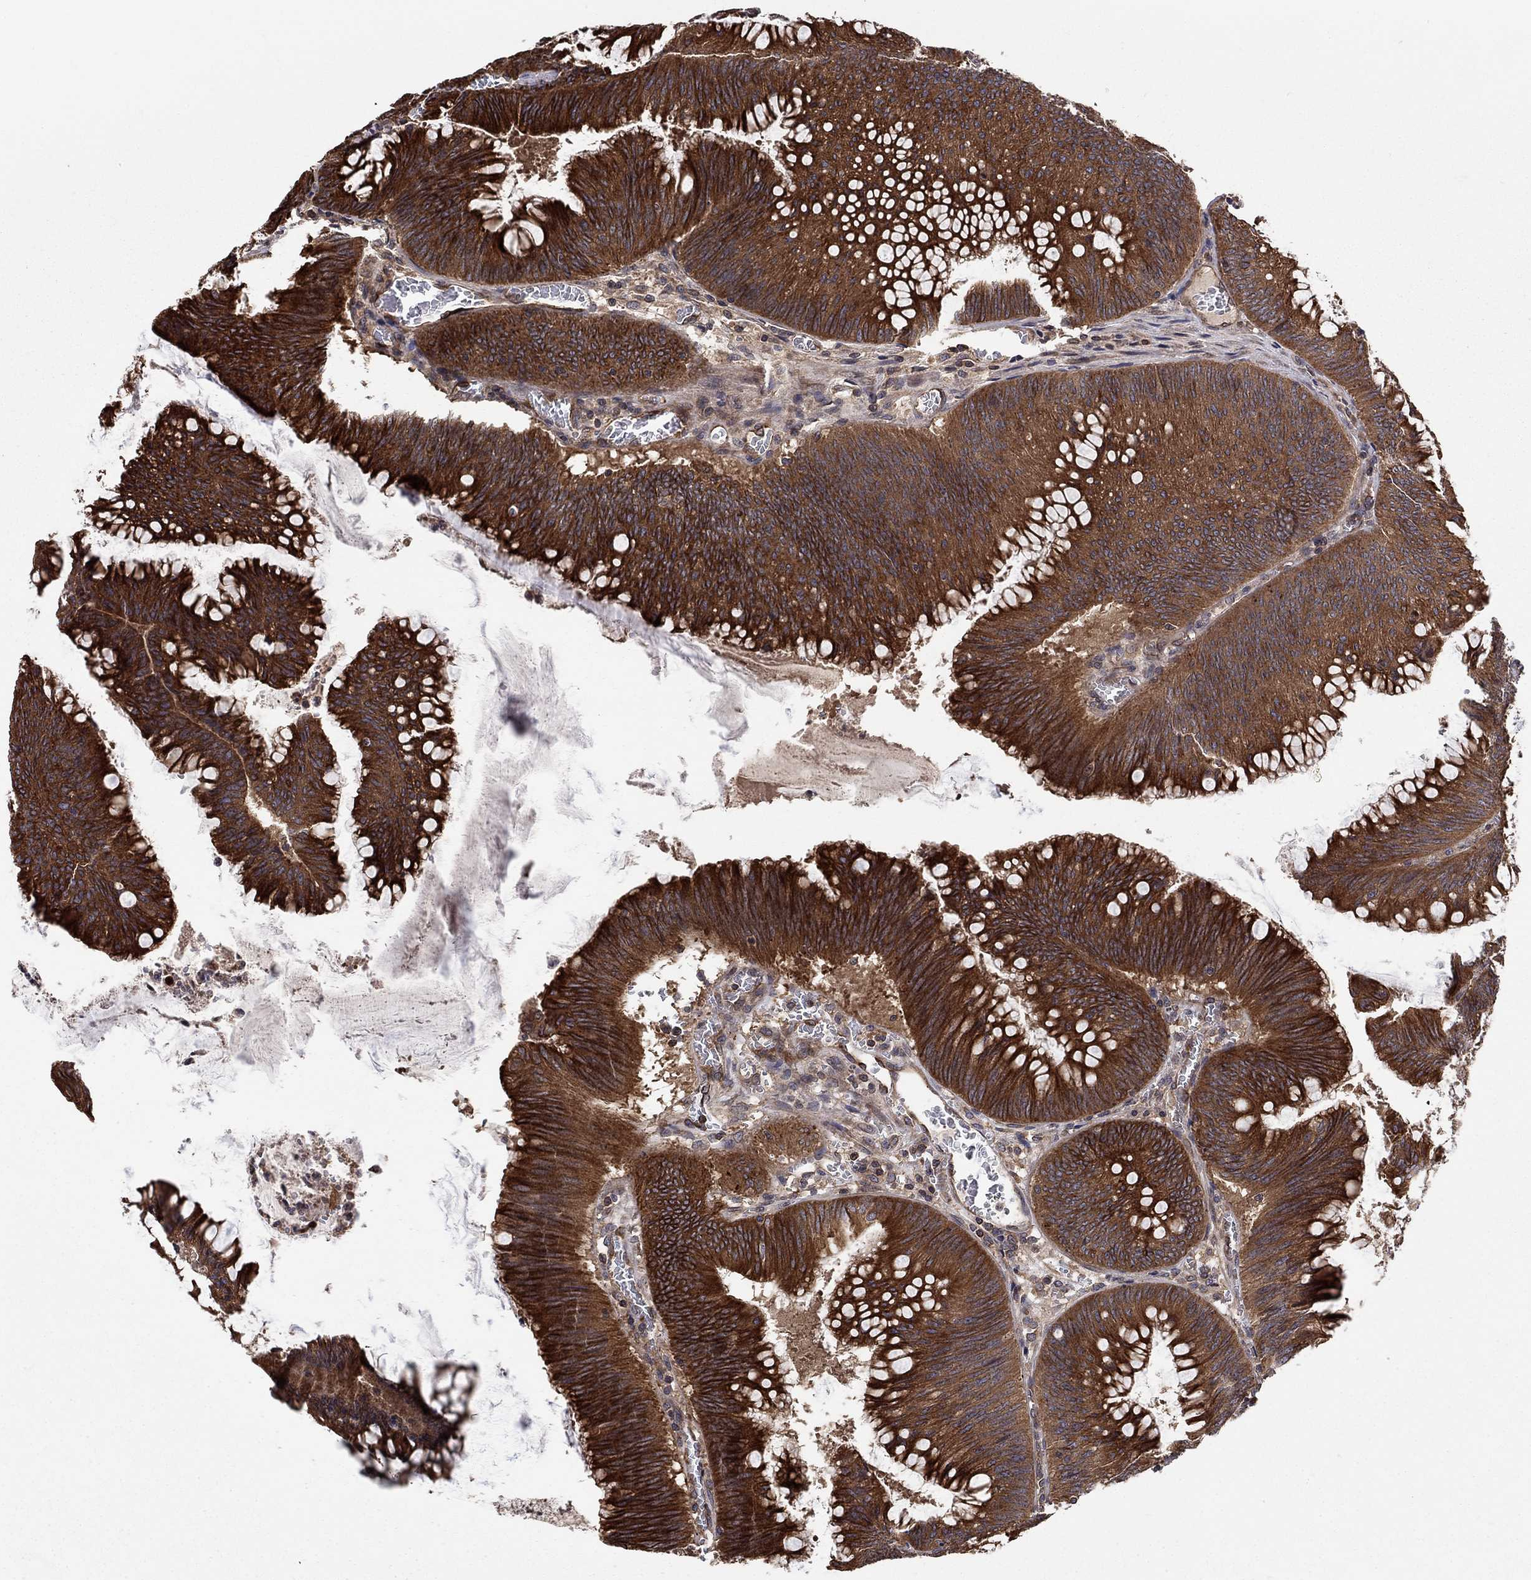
{"staining": {"intensity": "strong", "quantity": ">75%", "location": "cytoplasmic/membranous"}, "tissue": "colorectal cancer", "cell_type": "Tumor cells", "image_type": "cancer", "snomed": [{"axis": "morphology", "description": "Adenocarcinoma, NOS"}, {"axis": "topography", "description": "Rectum"}], "caption": "There is high levels of strong cytoplasmic/membranous positivity in tumor cells of colorectal cancer (adenocarcinoma), as demonstrated by immunohistochemical staining (brown color).", "gene": "BMERB1", "patient": {"sex": "female", "age": 72}}